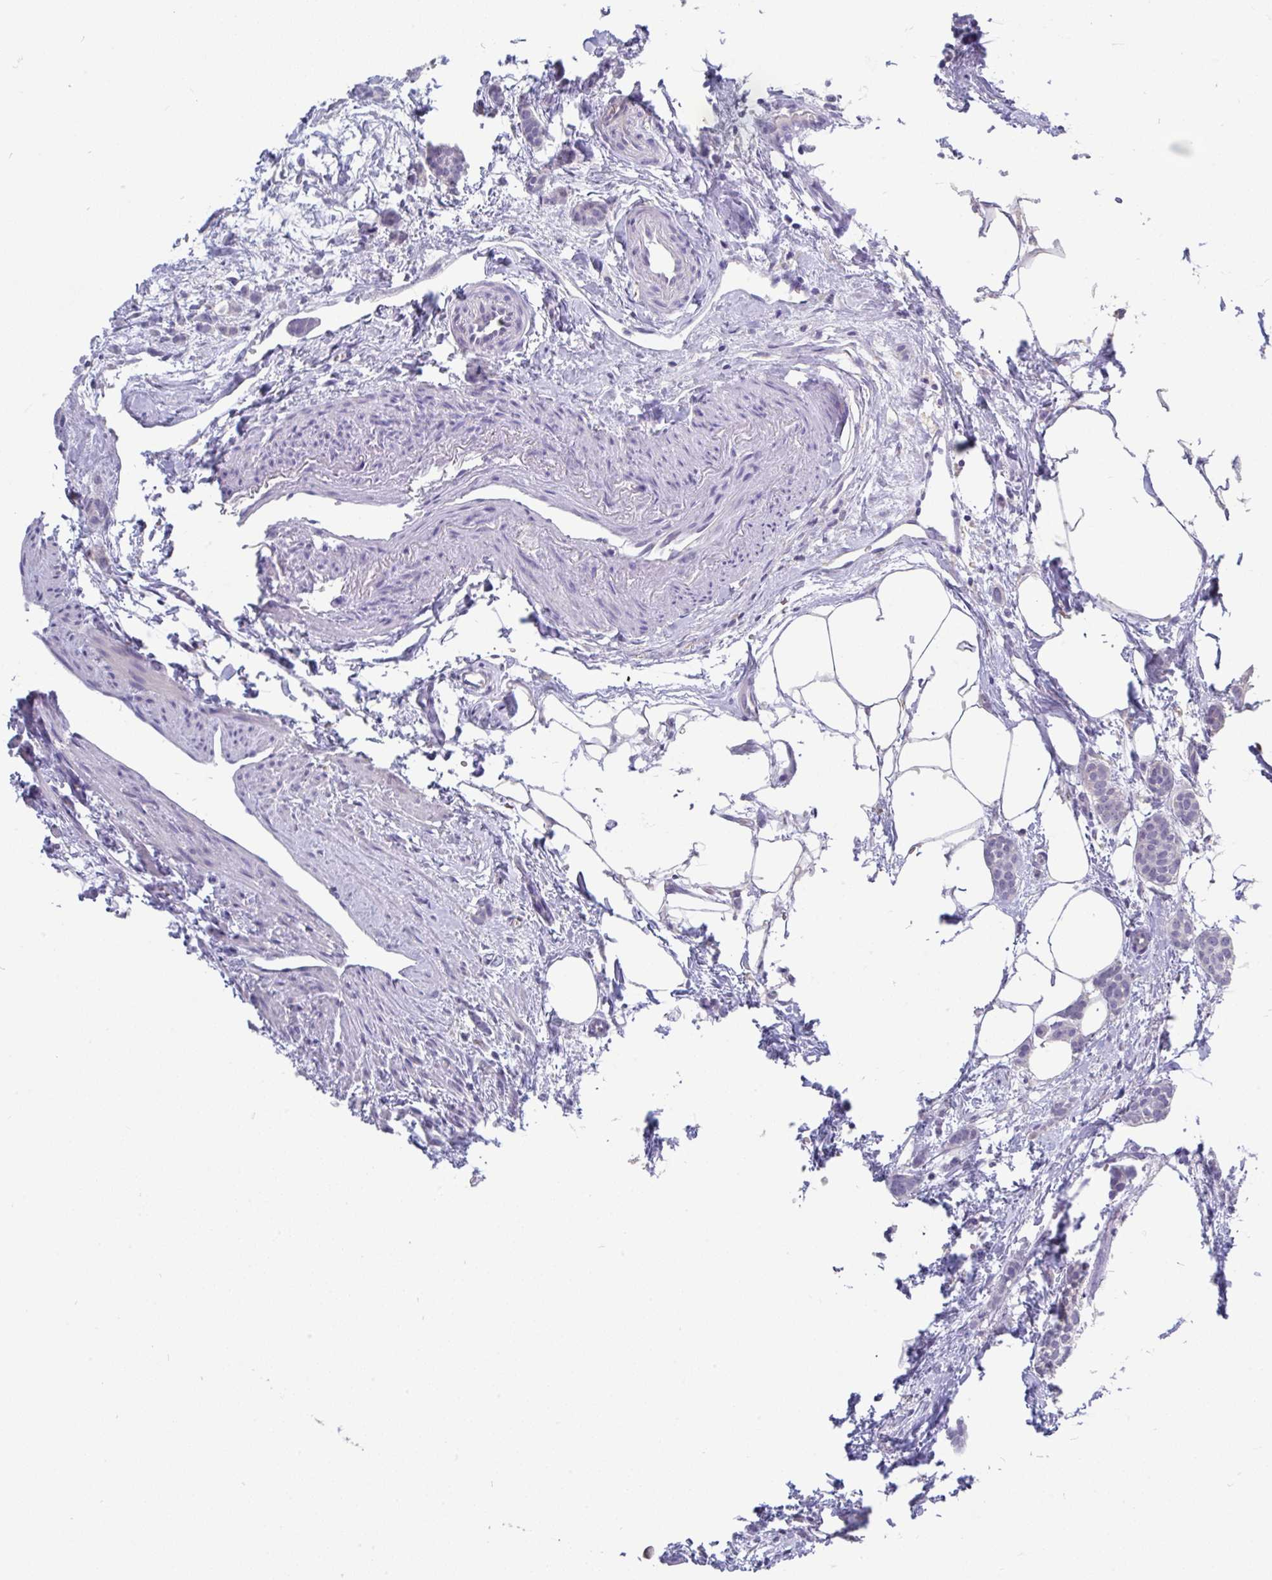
{"staining": {"intensity": "negative", "quantity": "none", "location": "none"}, "tissue": "breast cancer", "cell_type": "Tumor cells", "image_type": "cancer", "snomed": [{"axis": "morphology", "description": "Duct carcinoma"}, {"axis": "topography", "description": "Breast"}], "caption": "Breast intraductal carcinoma was stained to show a protein in brown. There is no significant positivity in tumor cells.", "gene": "INTS5", "patient": {"sex": "female", "age": 72}}